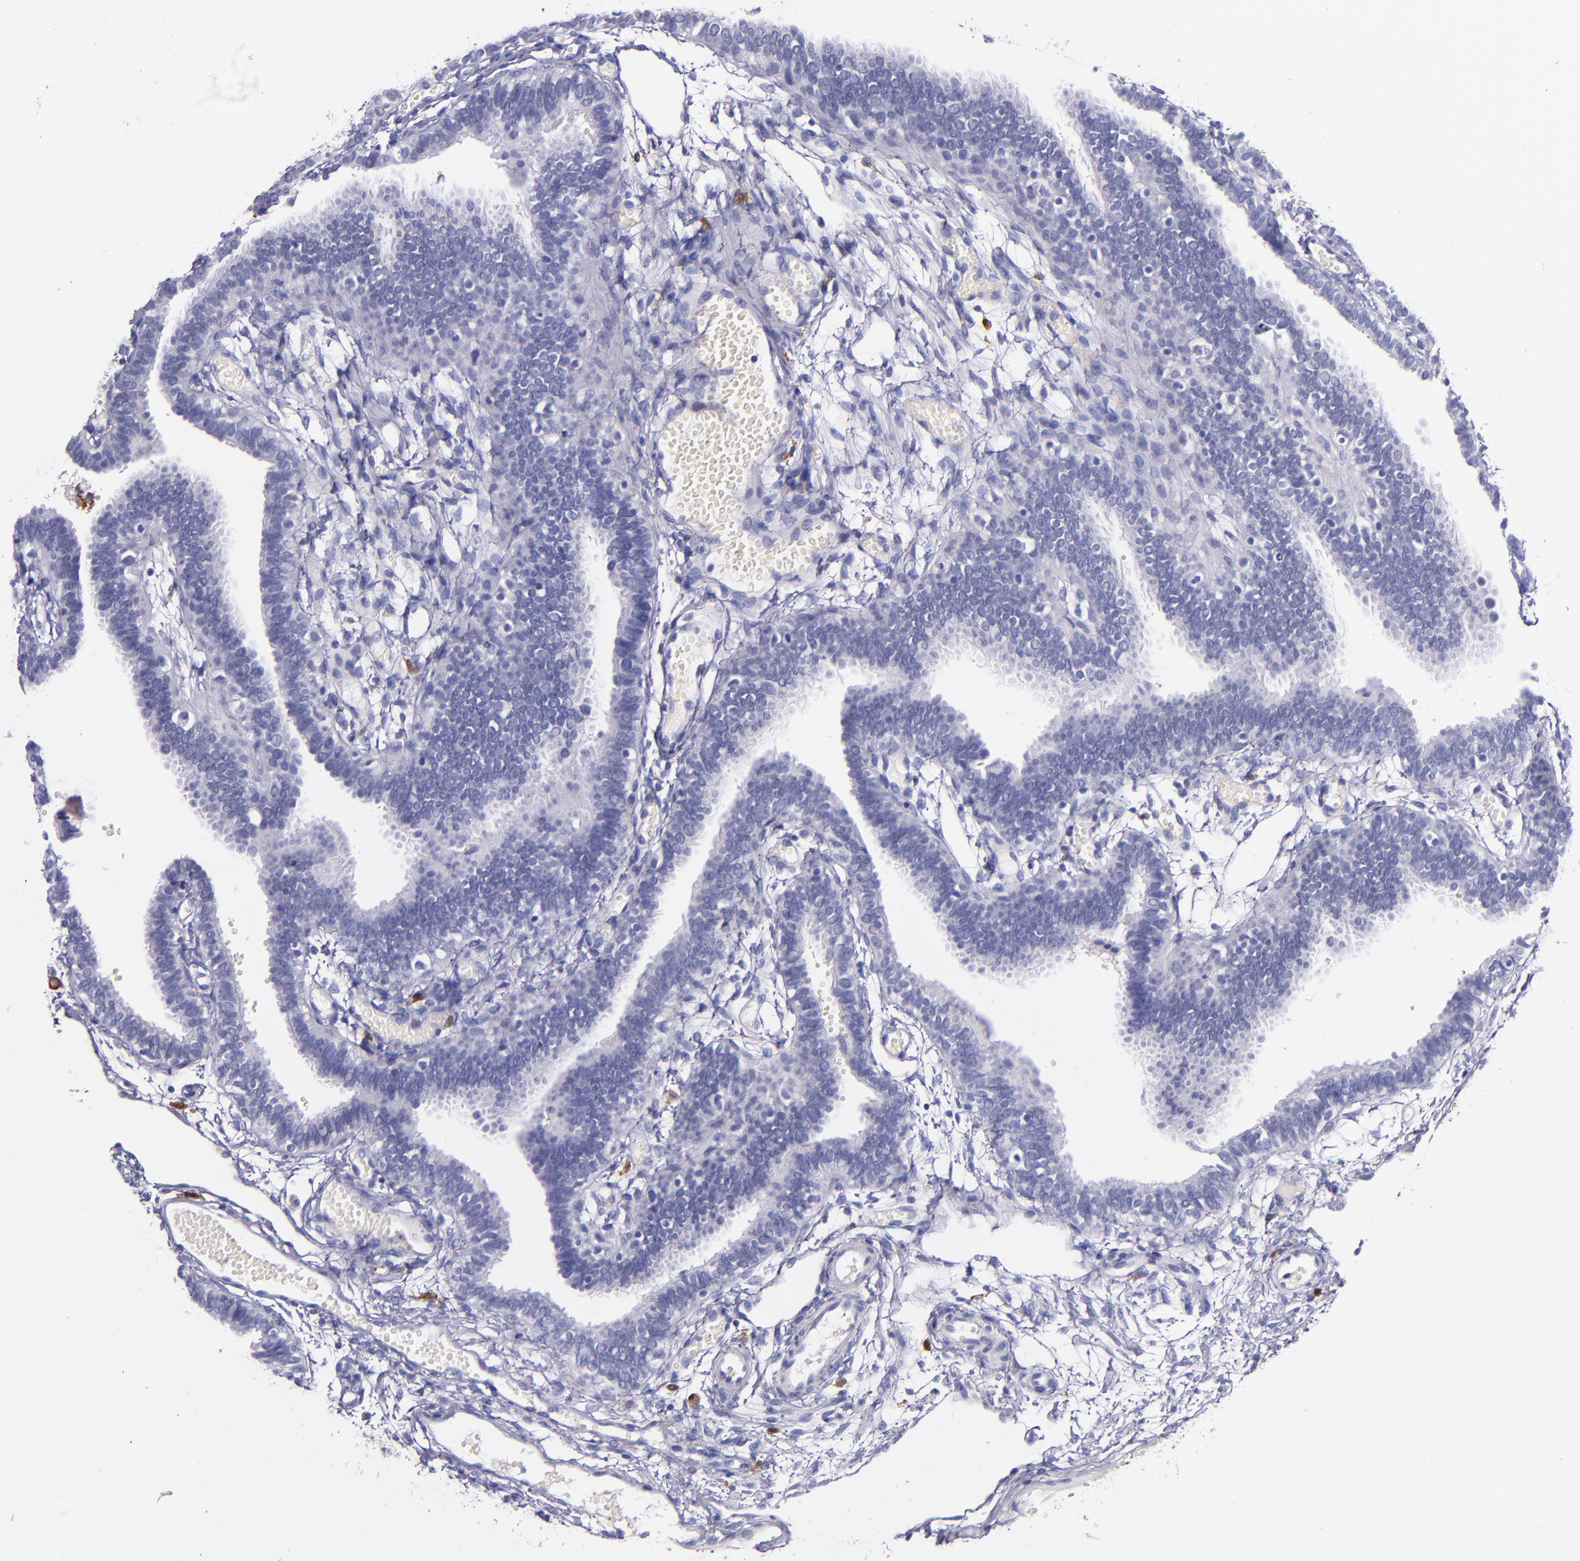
{"staining": {"intensity": "negative", "quantity": "none", "location": "none"}, "tissue": "fallopian tube", "cell_type": "Glandular cells", "image_type": "normal", "snomed": [{"axis": "morphology", "description": "Normal tissue, NOS"}, {"axis": "topography", "description": "Fallopian tube"}], "caption": "A photomicrograph of fallopian tube stained for a protein demonstrates no brown staining in glandular cells.", "gene": "F13A1", "patient": {"sex": "female", "age": 29}}